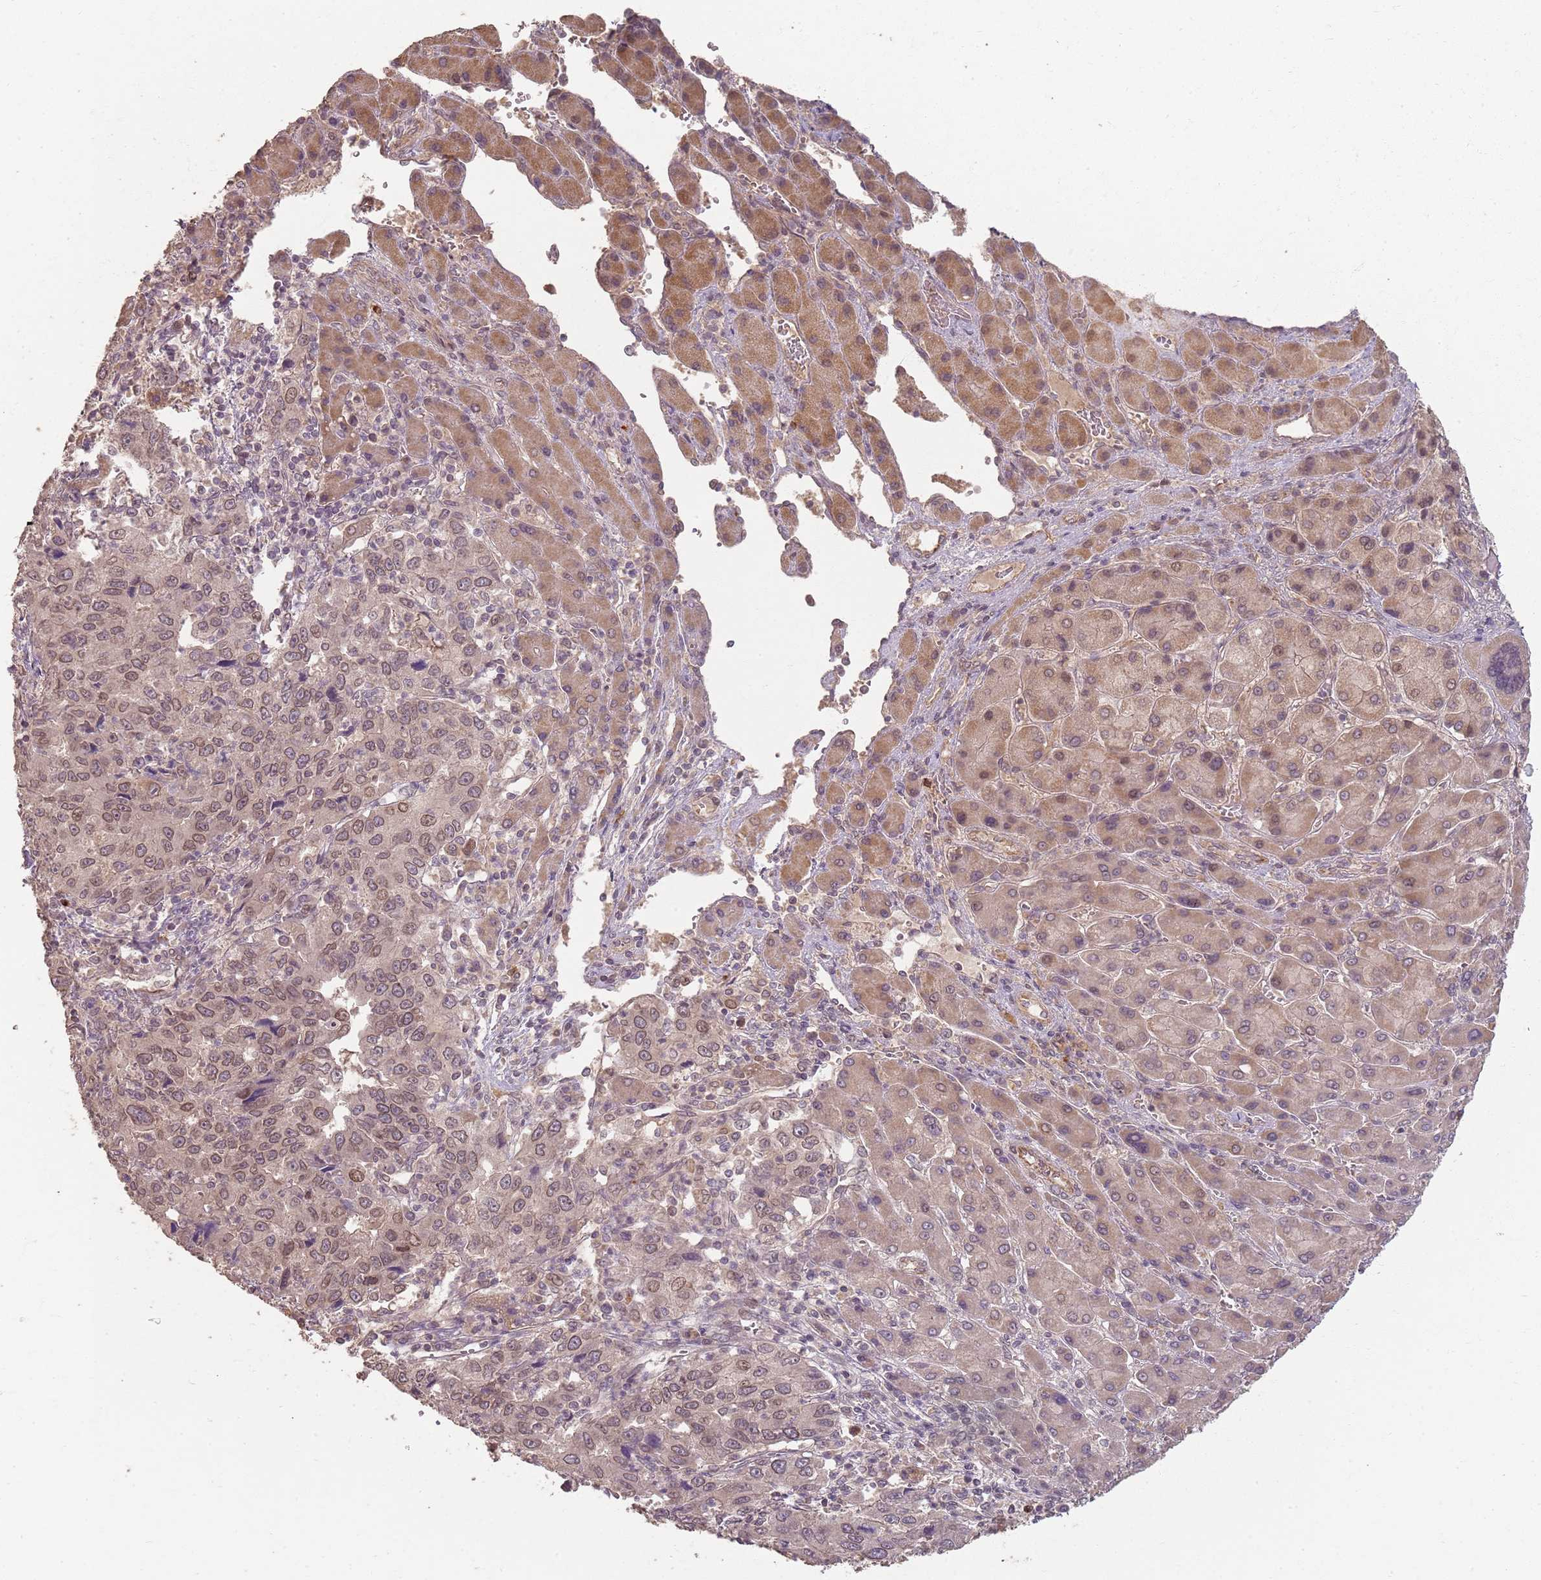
{"staining": {"intensity": "weak", "quantity": ">75%", "location": "cytoplasmic/membranous,nuclear"}, "tissue": "liver cancer", "cell_type": "Tumor cells", "image_type": "cancer", "snomed": [{"axis": "morphology", "description": "Carcinoma, Hepatocellular, NOS"}, {"axis": "topography", "description": "Liver"}], "caption": "A histopathology image showing weak cytoplasmic/membranous and nuclear expression in approximately >75% of tumor cells in liver cancer (hepatocellular carcinoma), as visualized by brown immunohistochemical staining.", "gene": "CCDC168", "patient": {"sex": "male", "age": 63}}